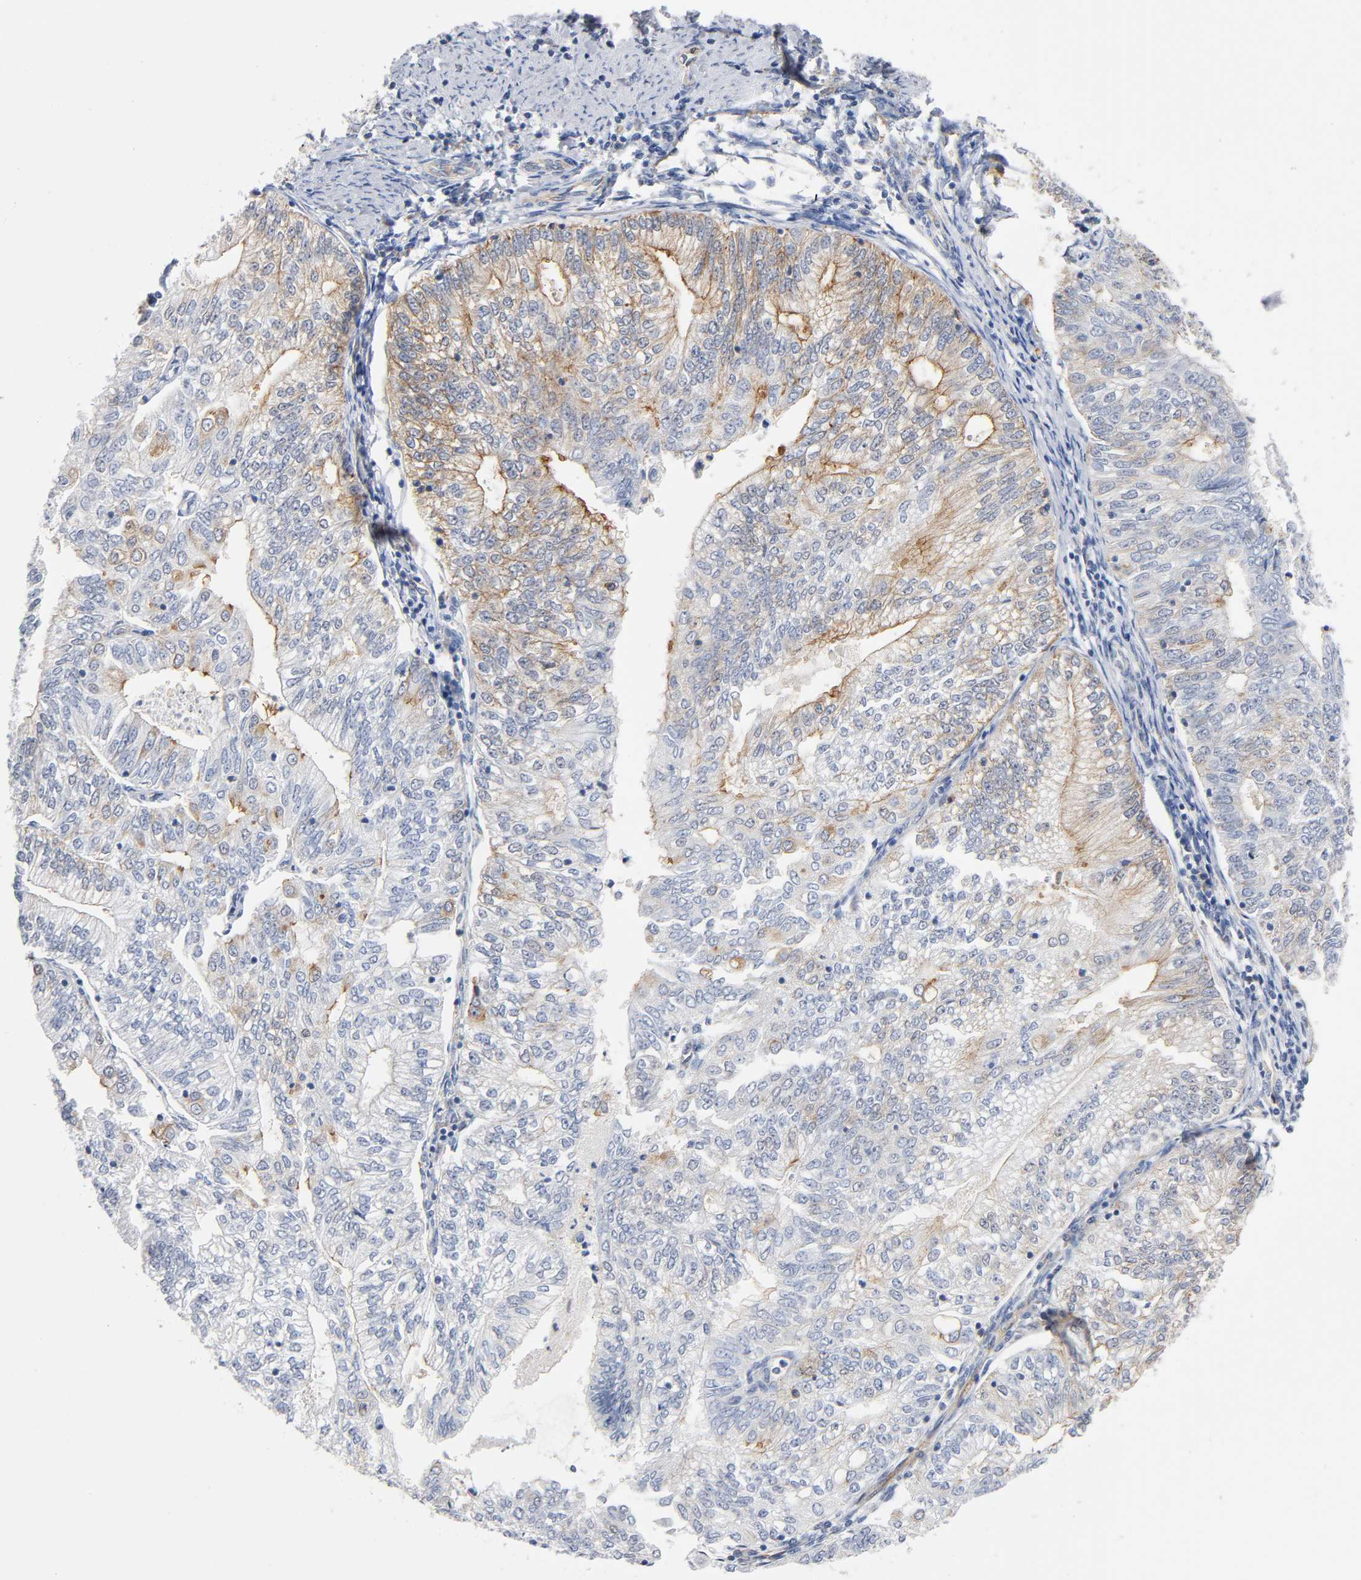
{"staining": {"intensity": "weak", "quantity": "25%-75%", "location": "cytoplasmic/membranous"}, "tissue": "endometrial cancer", "cell_type": "Tumor cells", "image_type": "cancer", "snomed": [{"axis": "morphology", "description": "Adenocarcinoma, NOS"}, {"axis": "topography", "description": "Endometrium"}], "caption": "Protein staining shows weak cytoplasmic/membranous staining in approximately 25%-75% of tumor cells in adenocarcinoma (endometrial). Immunohistochemistry (ihc) stains the protein of interest in brown and the nuclei are stained blue.", "gene": "CD2AP", "patient": {"sex": "female", "age": 69}}